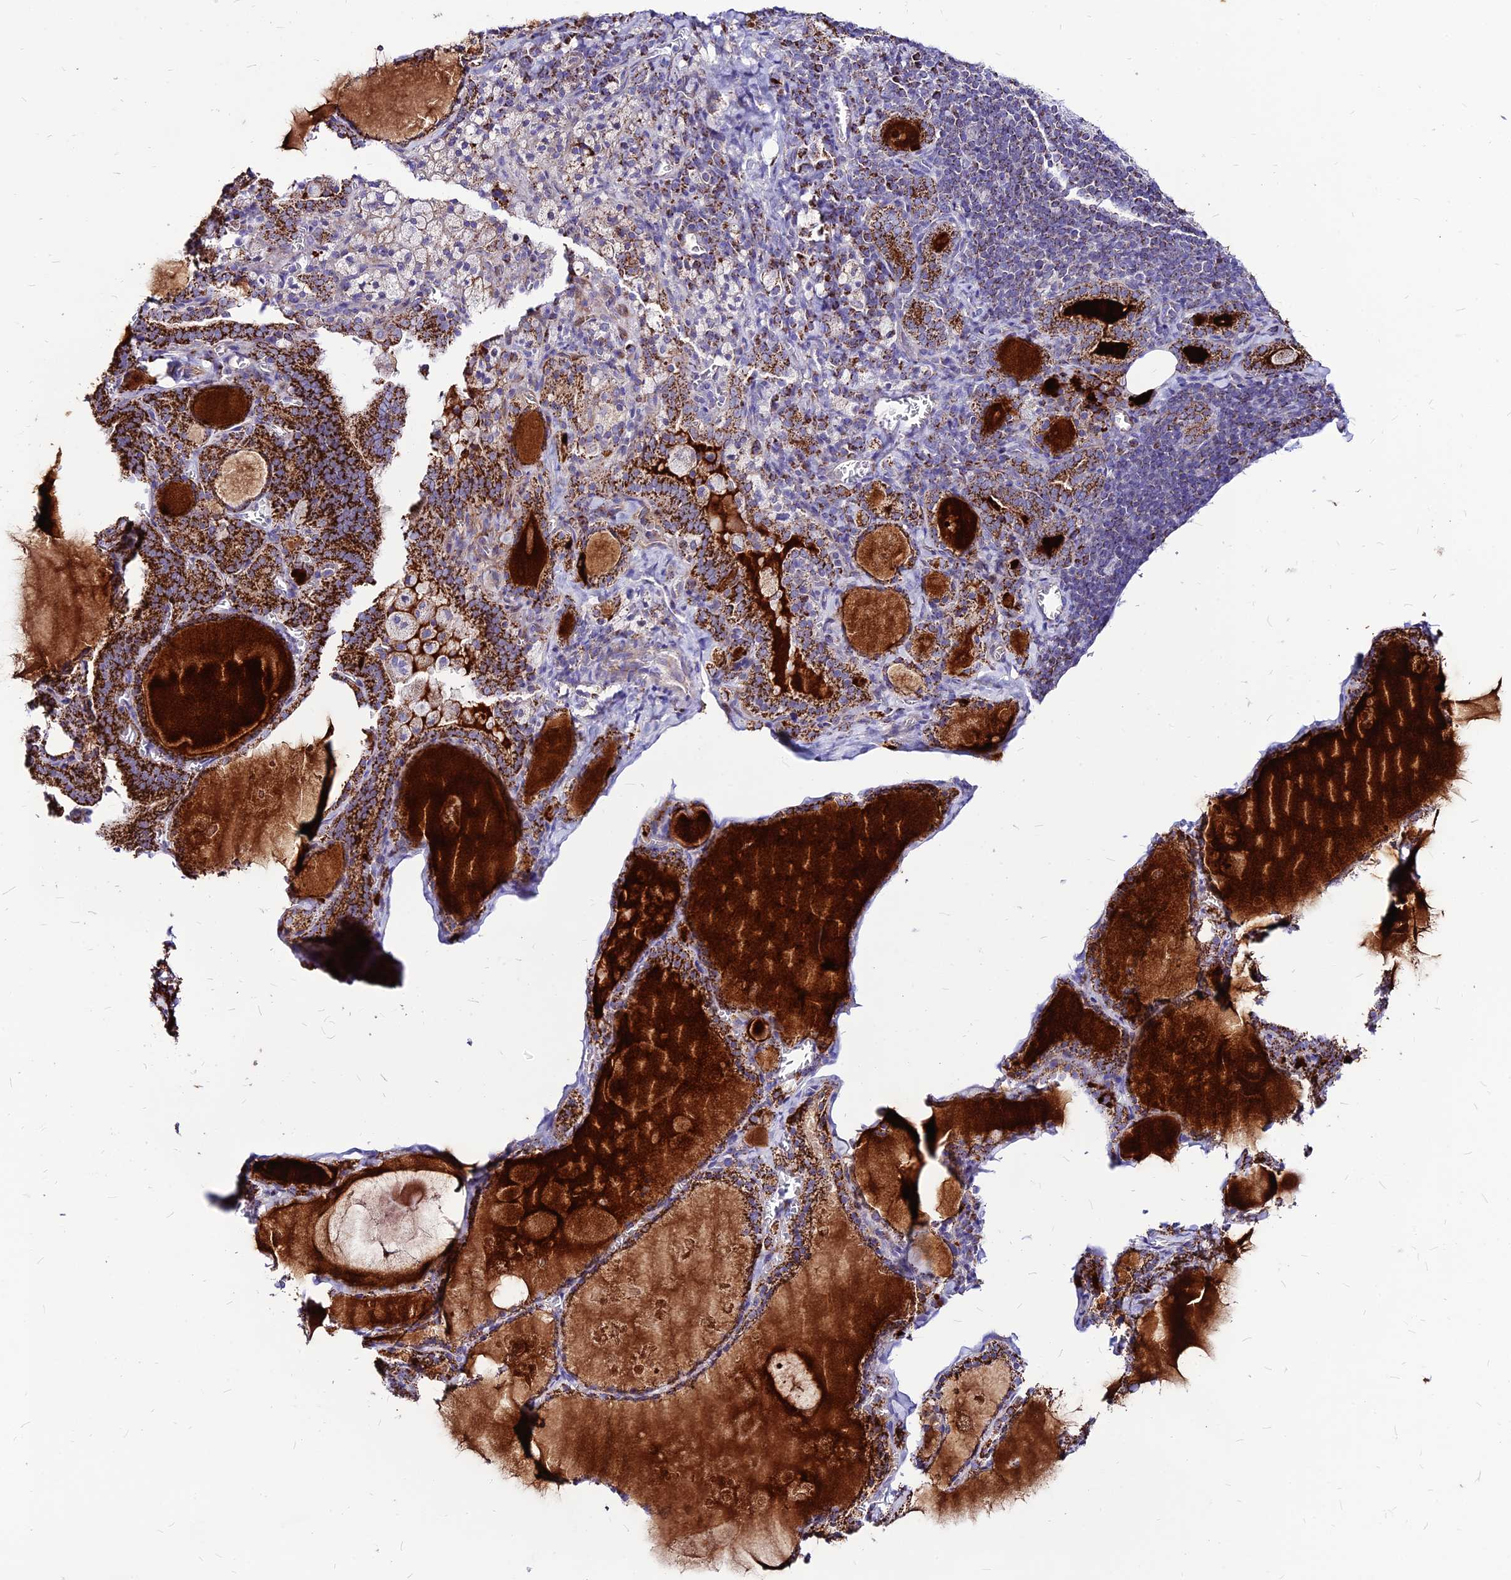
{"staining": {"intensity": "strong", "quantity": ">75%", "location": "cytoplasmic/membranous"}, "tissue": "thyroid gland", "cell_type": "Glandular cells", "image_type": "normal", "snomed": [{"axis": "morphology", "description": "Normal tissue, NOS"}, {"axis": "topography", "description": "Thyroid gland"}], "caption": "Thyroid gland stained with a brown dye exhibits strong cytoplasmic/membranous positive expression in approximately >75% of glandular cells.", "gene": "ECI1", "patient": {"sex": "male", "age": 56}}